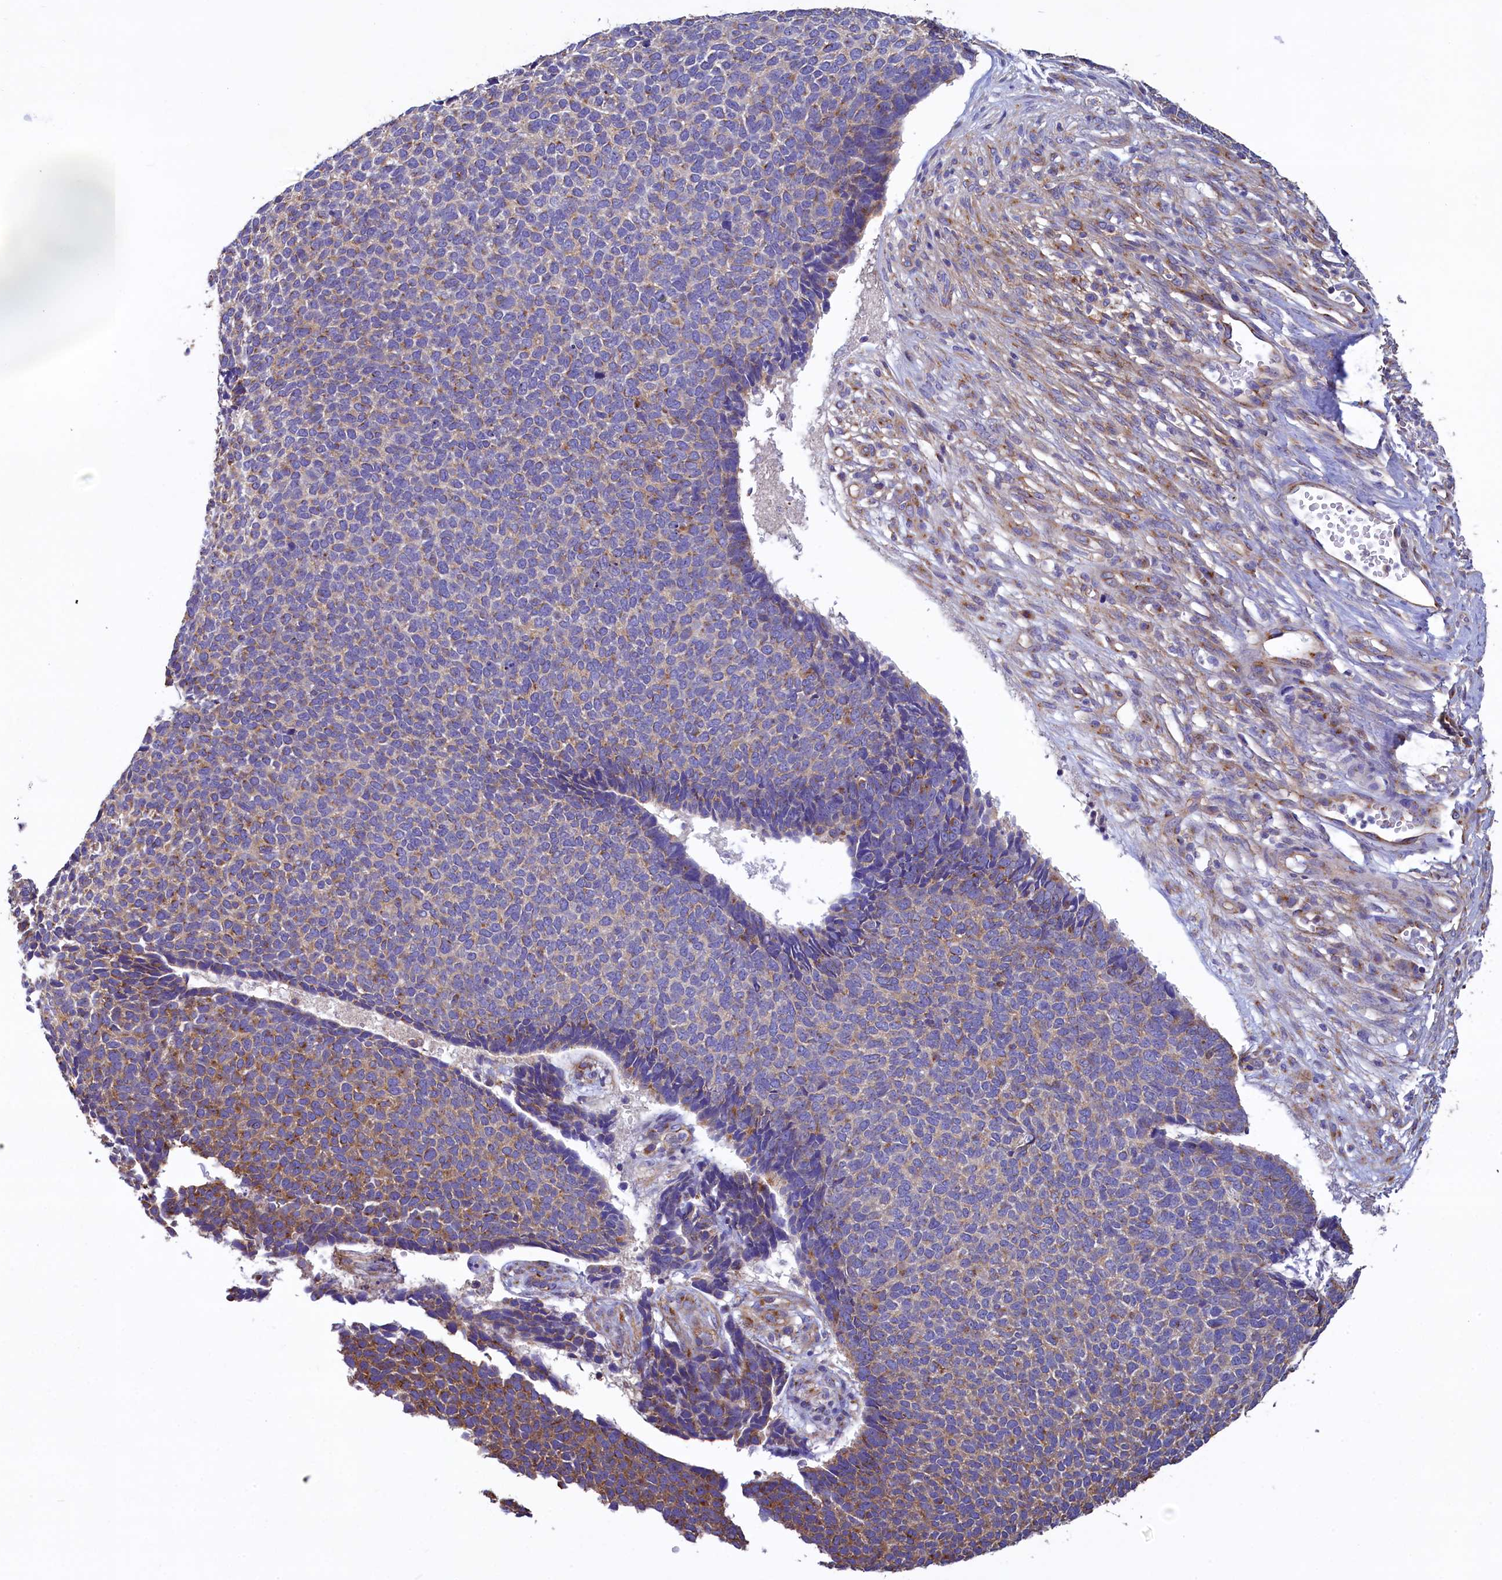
{"staining": {"intensity": "moderate", "quantity": "25%-75%", "location": "cytoplasmic/membranous"}, "tissue": "skin cancer", "cell_type": "Tumor cells", "image_type": "cancer", "snomed": [{"axis": "morphology", "description": "Basal cell carcinoma"}, {"axis": "topography", "description": "Skin"}], "caption": "Human skin cancer stained with a brown dye demonstrates moderate cytoplasmic/membranous positive staining in about 25%-75% of tumor cells.", "gene": "GPR21", "patient": {"sex": "female", "age": 84}}